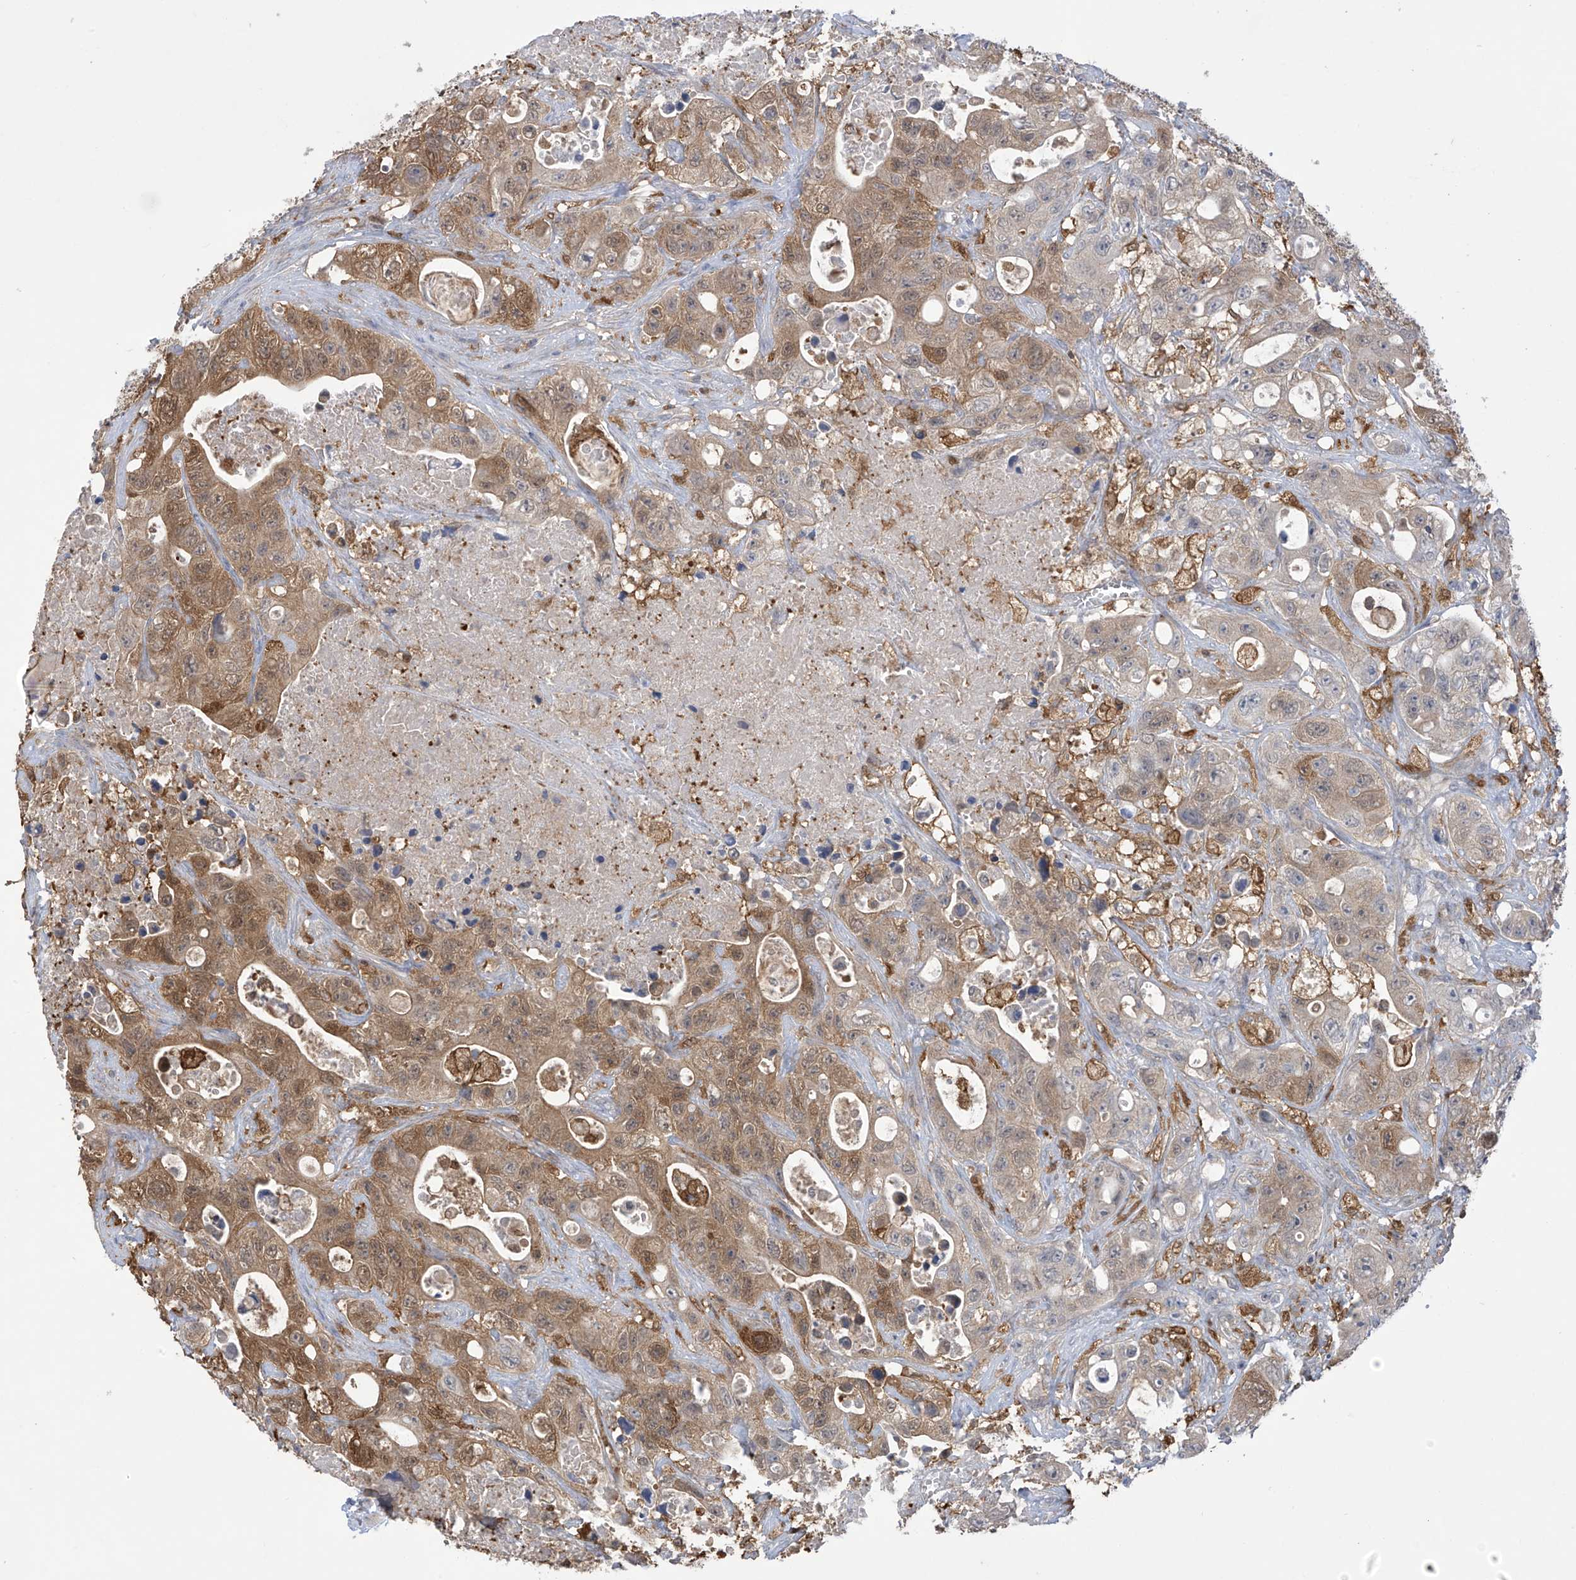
{"staining": {"intensity": "moderate", "quantity": ">75%", "location": "cytoplasmic/membranous"}, "tissue": "colorectal cancer", "cell_type": "Tumor cells", "image_type": "cancer", "snomed": [{"axis": "morphology", "description": "Adenocarcinoma, NOS"}, {"axis": "topography", "description": "Colon"}], "caption": "IHC staining of adenocarcinoma (colorectal), which shows medium levels of moderate cytoplasmic/membranous staining in approximately >75% of tumor cells indicating moderate cytoplasmic/membranous protein staining. The staining was performed using DAB (3,3'-diaminobenzidine) (brown) for protein detection and nuclei were counterstained in hematoxylin (blue).", "gene": "IDH1", "patient": {"sex": "female", "age": 46}}